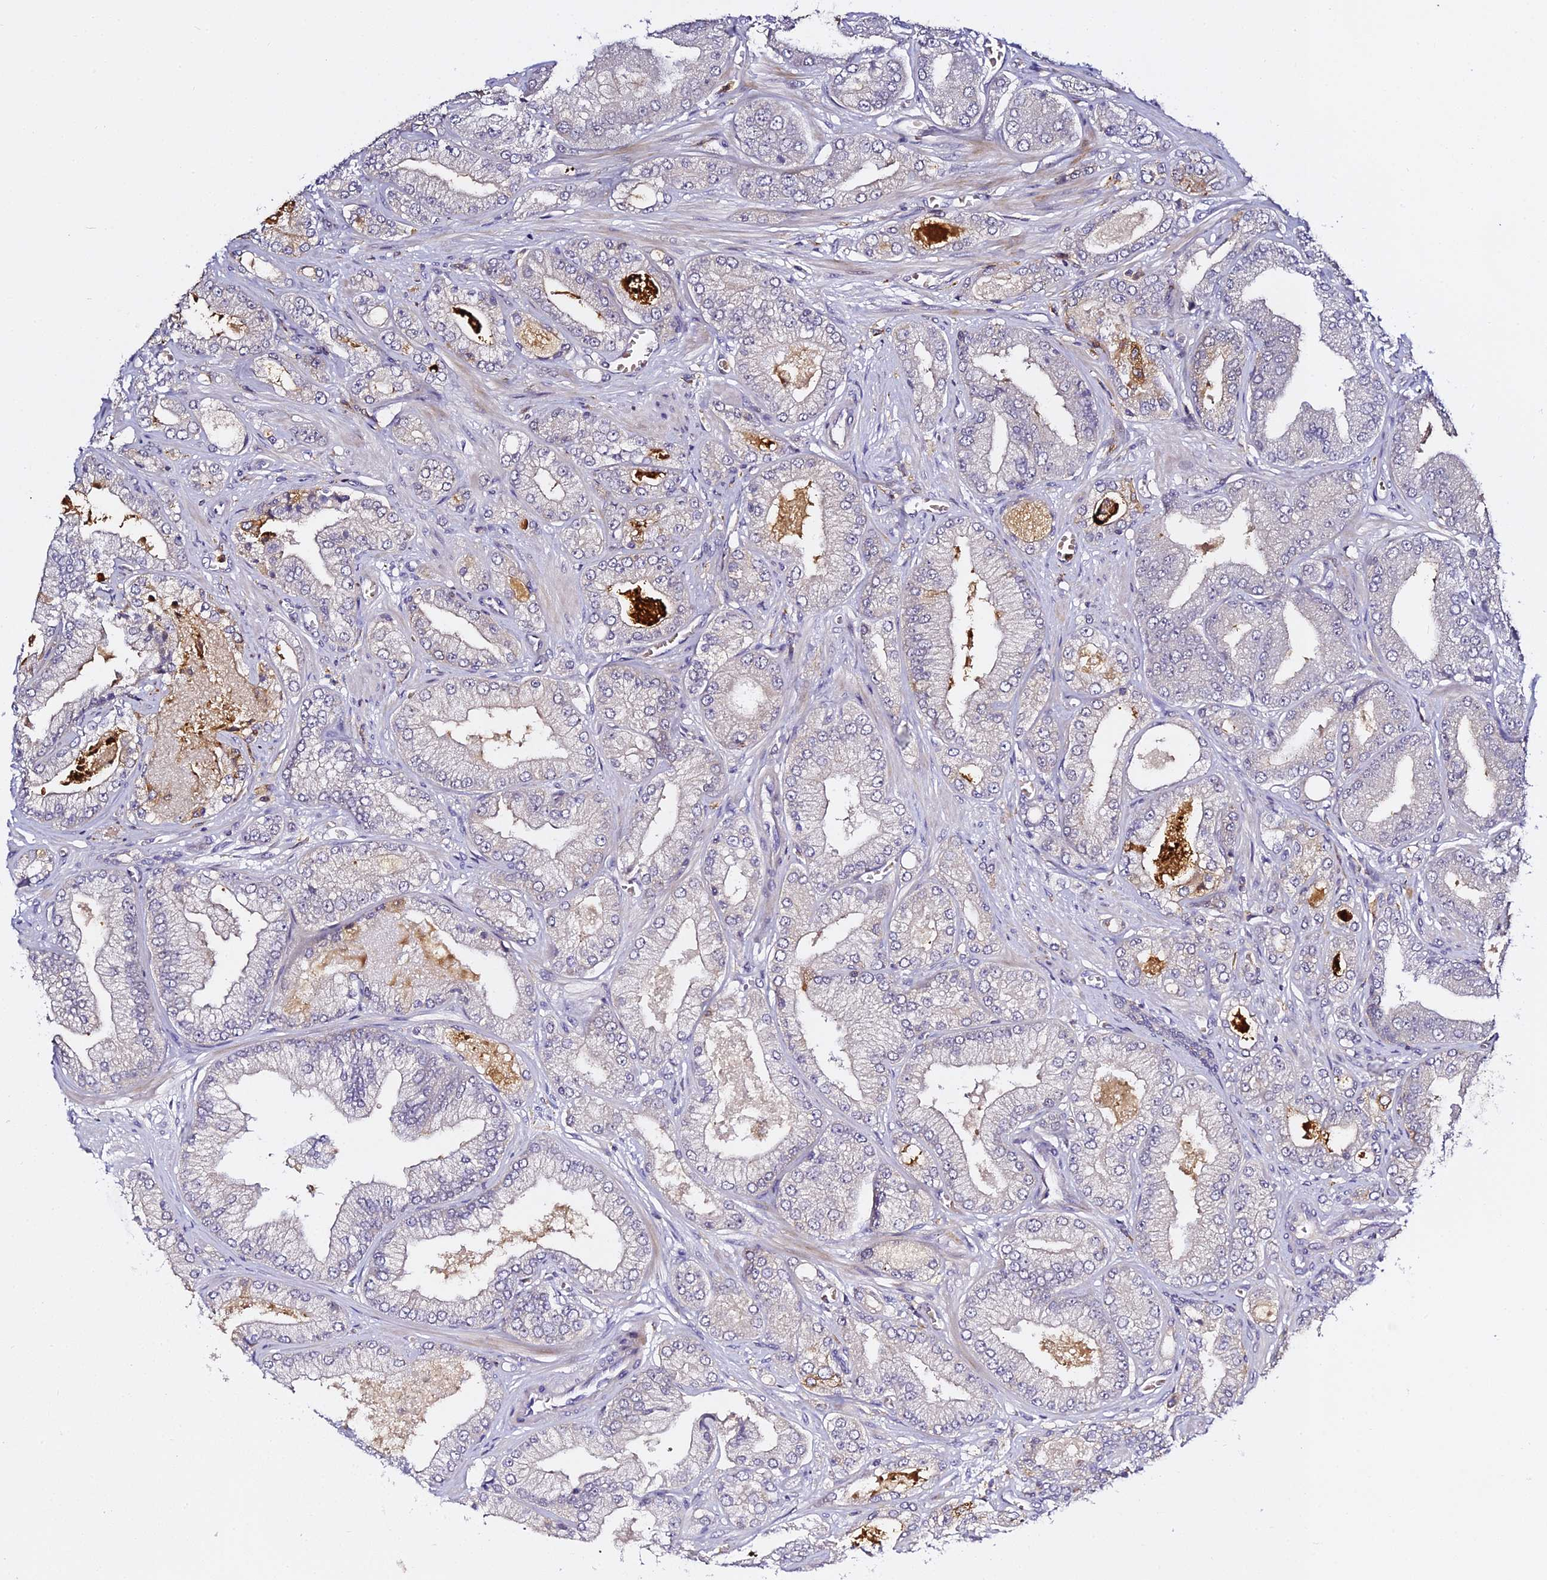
{"staining": {"intensity": "negative", "quantity": "none", "location": "none"}, "tissue": "prostate cancer", "cell_type": "Tumor cells", "image_type": "cancer", "snomed": [{"axis": "morphology", "description": "Adenocarcinoma, Low grade"}, {"axis": "topography", "description": "Prostate"}], "caption": "Immunohistochemistry of human prostate cancer reveals no positivity in tumor cells.", "gene": "IL4I1", "patient": {"sex": "male", "age": 55}}